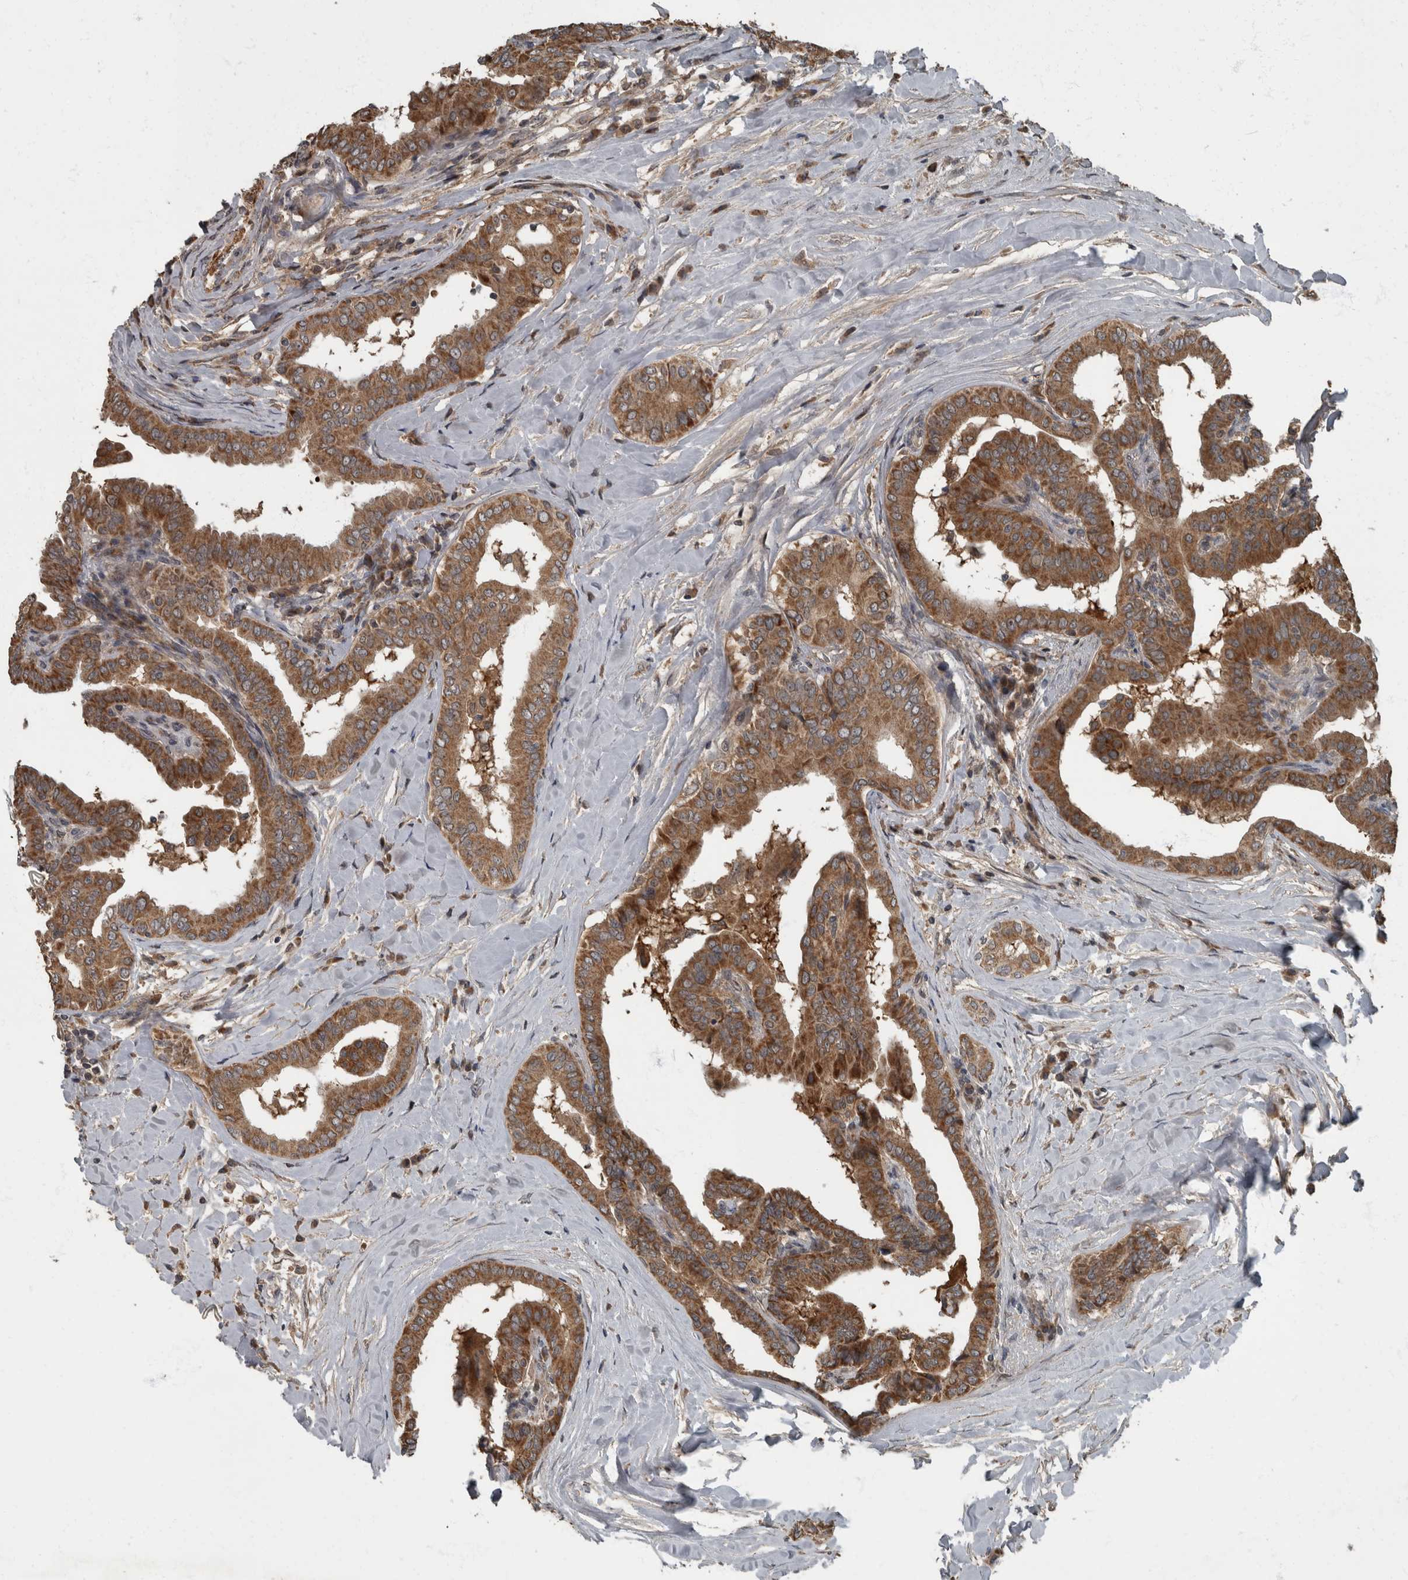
{"staining": {"intensity": "strong", "quantity": ">75%", "location": "cytoplasmic/membranous"}, "tissue": "thyroid cancer", "cell_type": "Tumor cells", "image_type": "cancer", "snomed": [{"axis": "morphology", "description": "Papillary adenocarcinoma, NOS"}, {"axis": "topography", "description": "Thyroid gland"}], "caption": "This histopathology image displays immunohistochemistry staining of thyroid papillary adenocarcinoma, with high strong cytoplasmic/membranous positivity in about >75% of tumor cells.", "gene": "RABGGTB", "patient": {"sex": "male", "age": 33}}